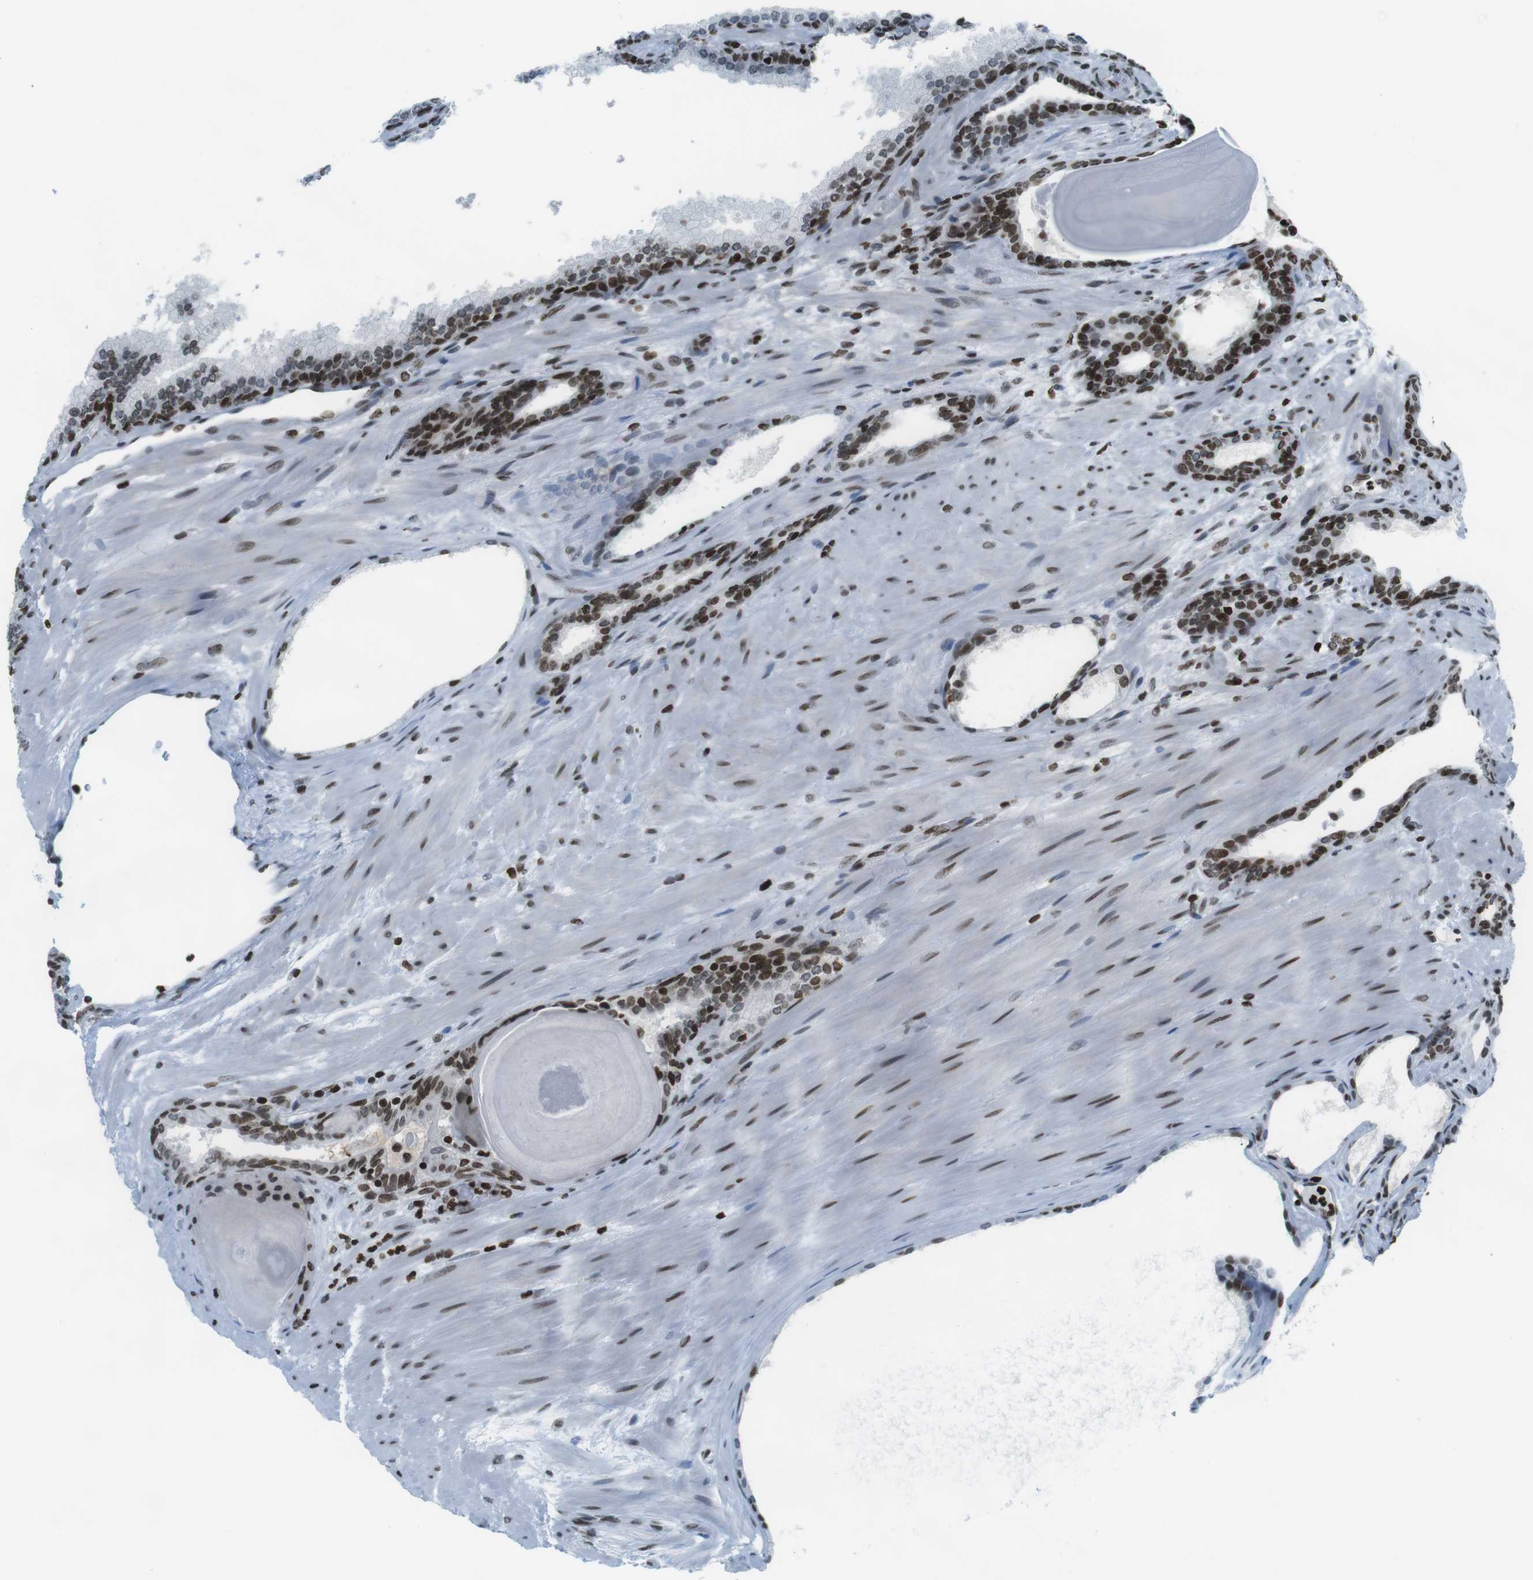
{"staining": {"intensity": "strong", "quantity": ">75%", "location": "nuclear"}, "tissue": "prostate cancer", "cell_type": "Tumor cells", "image_type": "cancer", "snomed": [{"axis": "morphology", "description": "Adenocarcinoma, High grade"}, {"axis": "topography", "description": "Prostate"}], "caption": "Prostate cancer stained for a protein (brown) reveals strong nuclear positive expression in approximately >75% of tumor cells.", "gene": "H2AC8", "patient": {"sex": "male", "age": 61}}